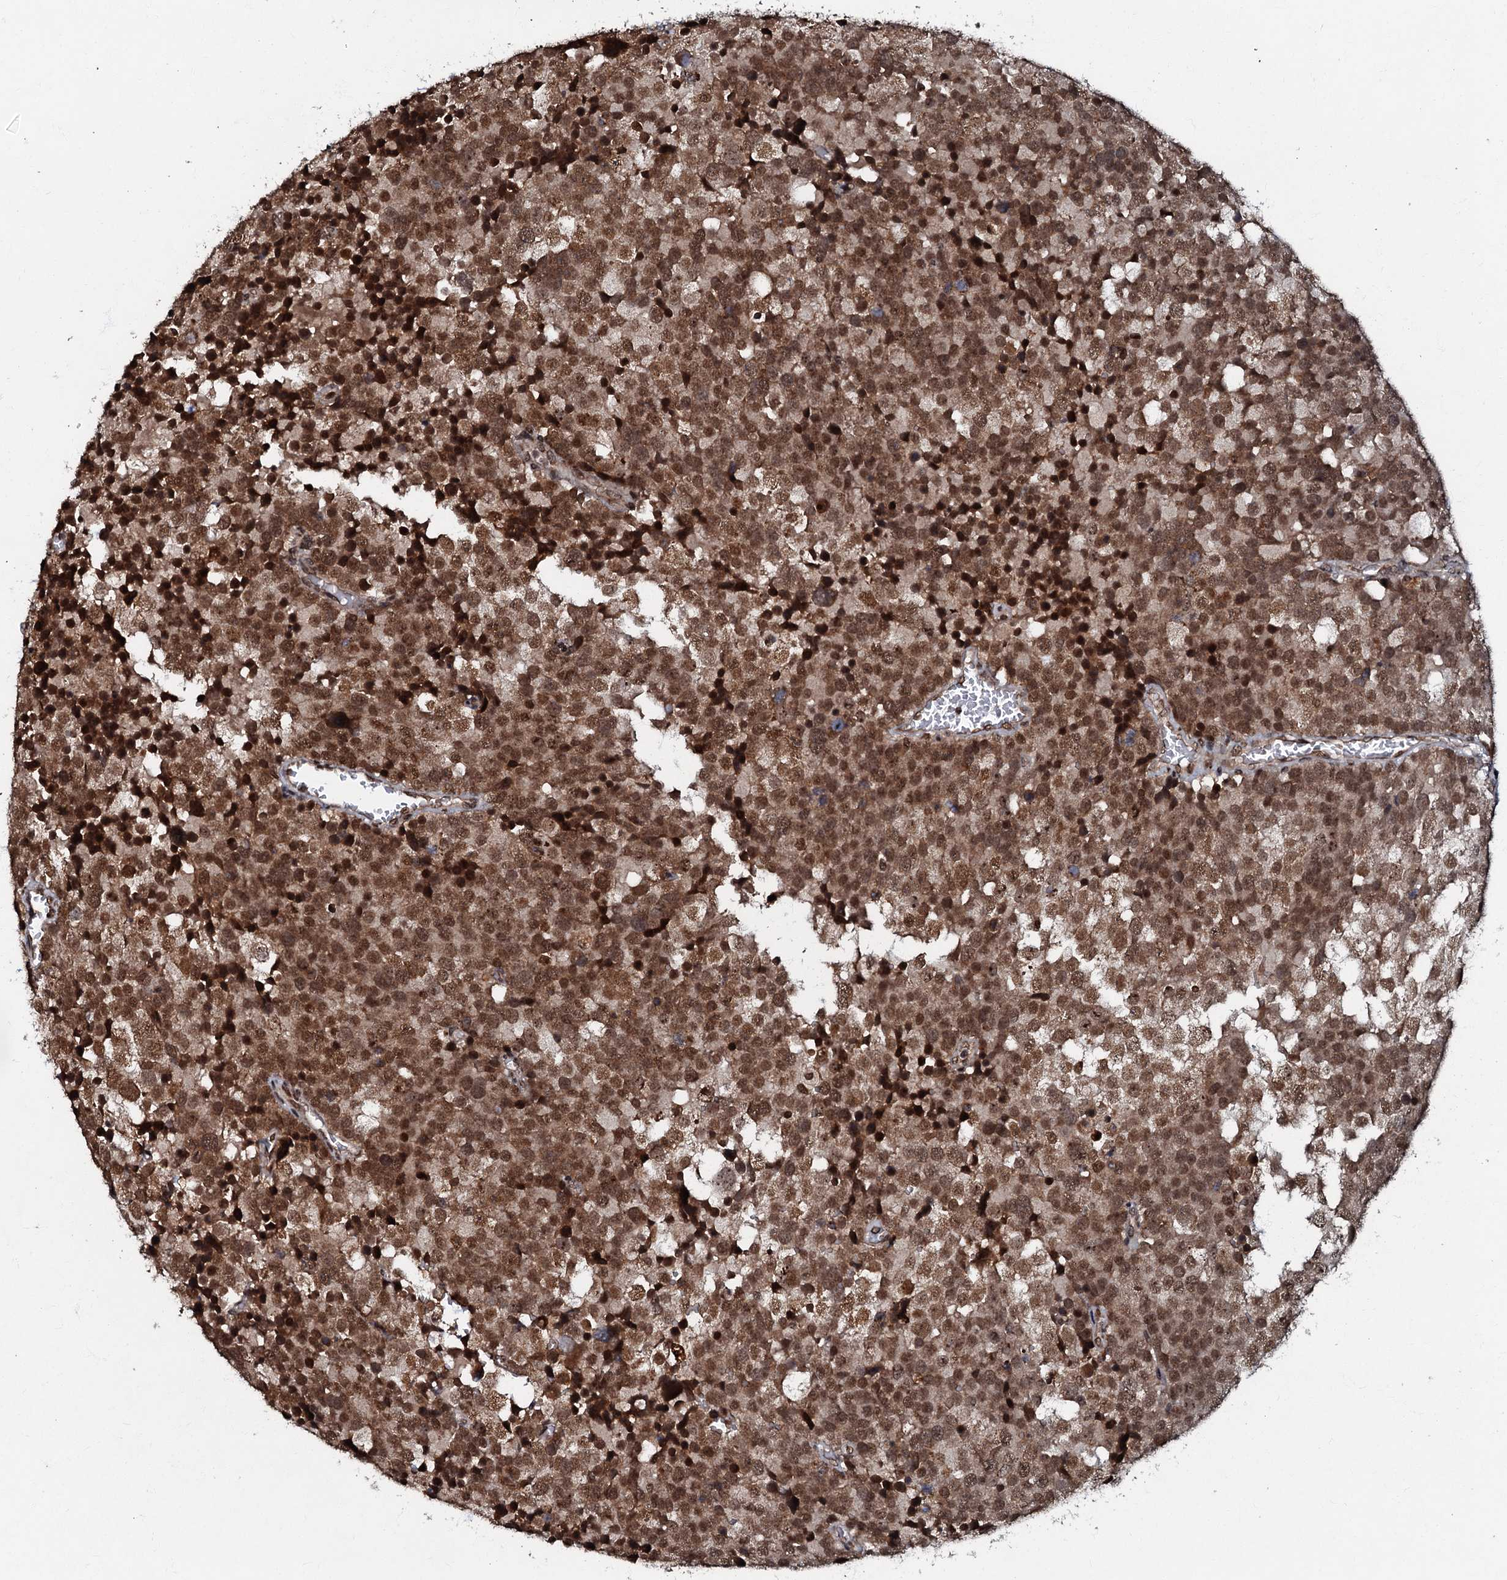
{"staining": {"intensity": "moderate", "quantity": ">75%", "location": "nuclear"}, "tissue": "testis cancer", "cell_type": "Tumor cells", "image_type": "cancer", "snomed": [{"axis": "morphology", "description": "Seminoma, NOS"}, {"axis": "topography", "description": "Testis"}], "caption": "An immunohistochemistry (IHC) image of neoplastic tissue is shown. Protein staining in brown labels moderate nuclear positivity in testis seminoma within tumor cells. The staining was performed using DAB (3,3'-diaminobenzidine) to visualize the protein expression in brown, while the nuclei were stained in blue with hematoxylin (Magnification: 20x).", "gene": "C18orf32", "patient": {"sex": "male", "age": 71}}